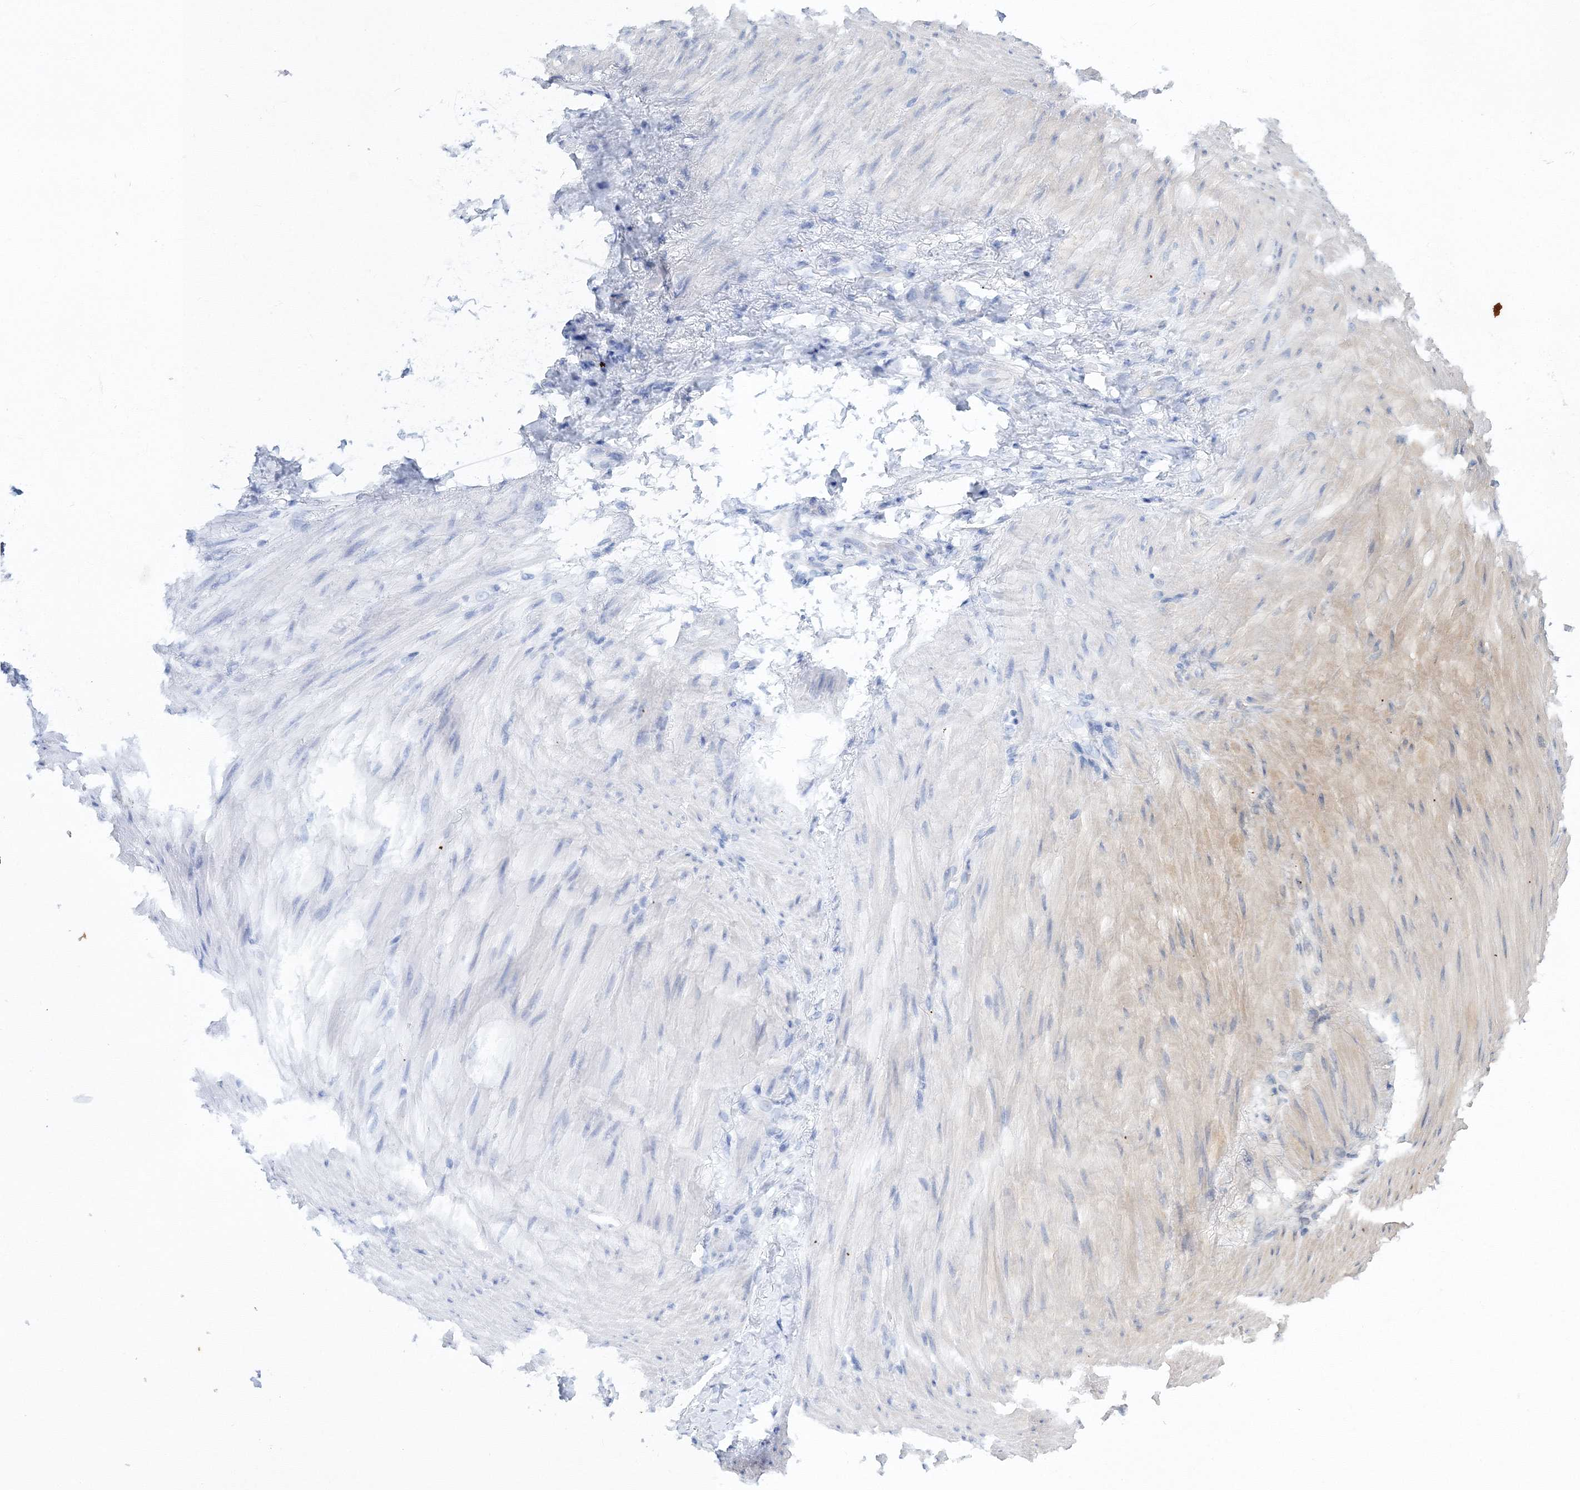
{"staining": {"intensity": "negative", "quantity": "none", "location": "none"}, "tissue": "stomach cancer", "cell_type": "Tumor cells", "image_type": "cancer", "snomed": [{"axis": "morphology", "description": "Normal tissue, NOS"}, {"axis": "morphology", "description": "Adenocarcinoma, NOS"}, {"axis": "topography", "description": "Stomach"}], "caption": "The photomicrograph shows no significant staining in tumor cells of adenocarcinoma (stomach). (Brightfield microscopy of DAB immunohistochemistry (IHC) at high magnification).", "gene": "SEC23IP", "patient": {"sex": "male", "age": 82}}